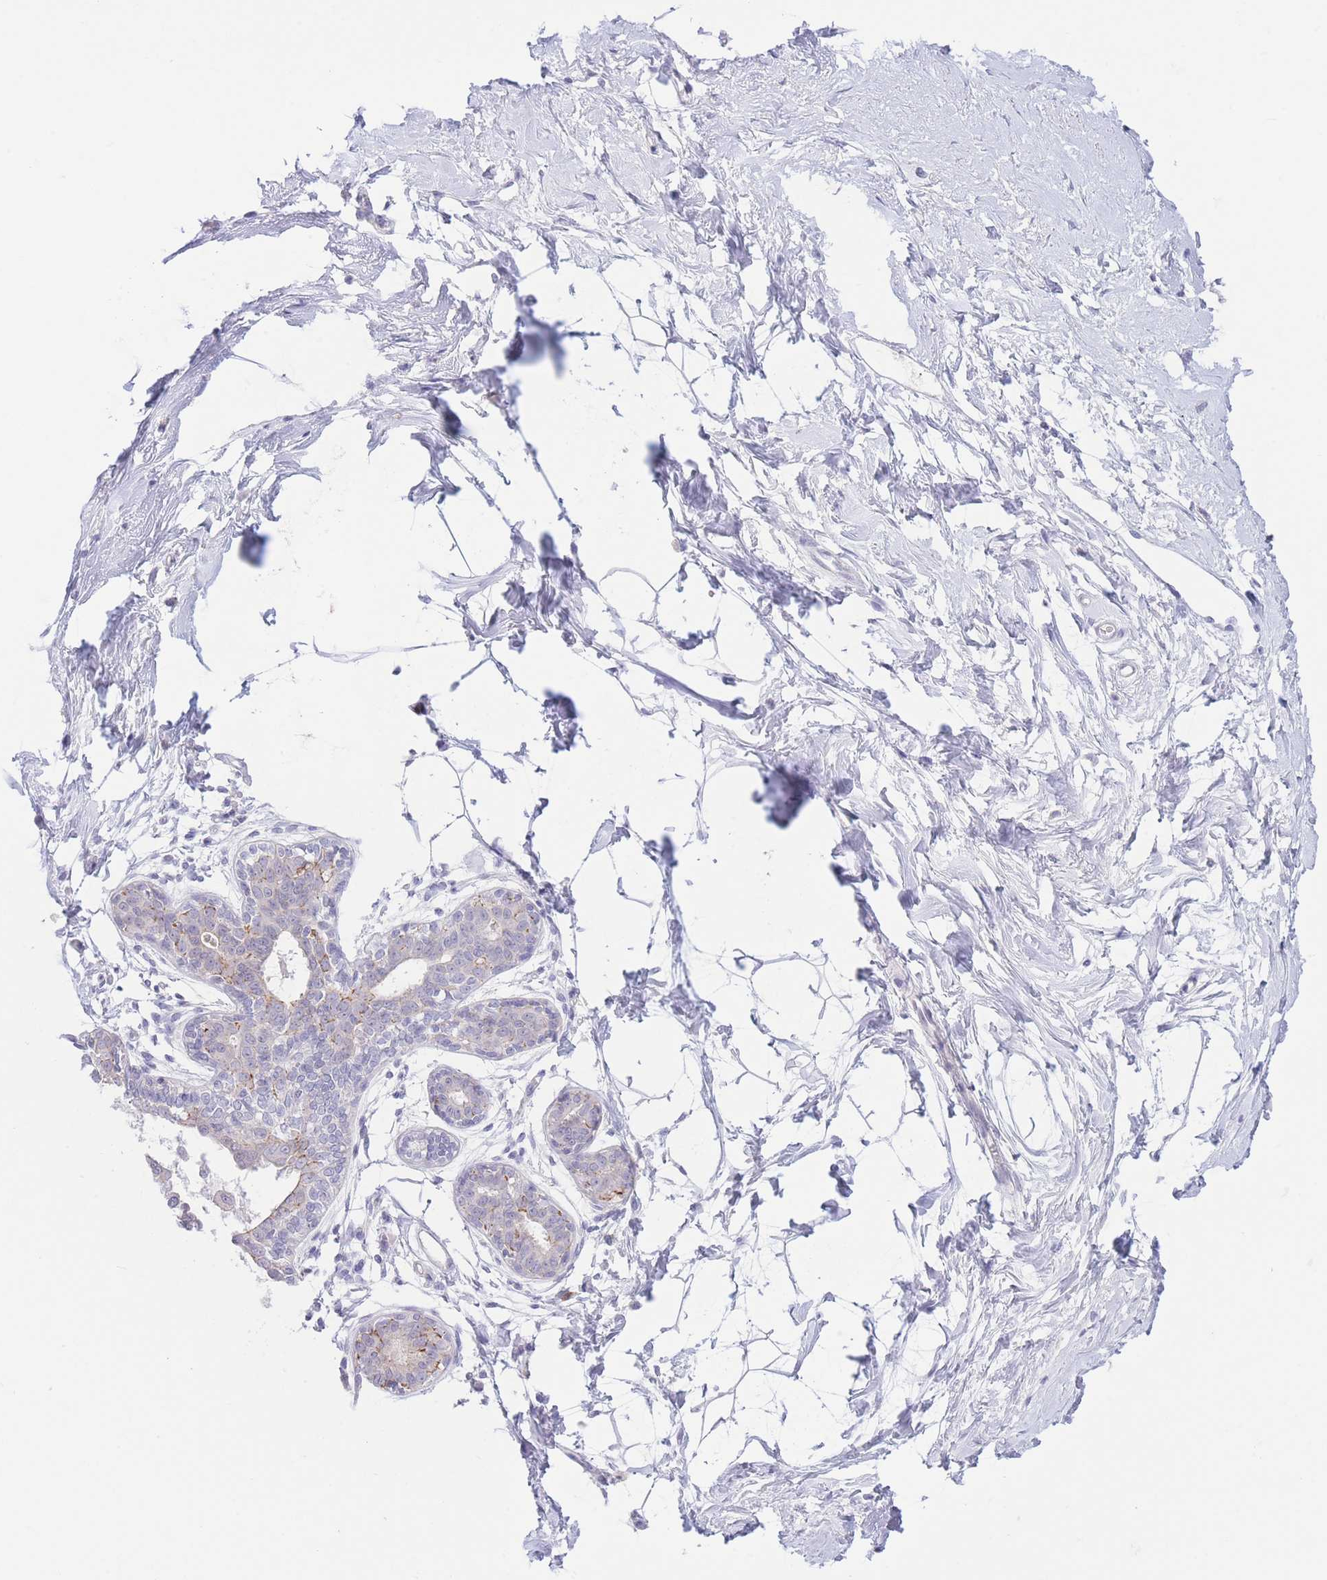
{"staining": {"intensity": "negative", "quantity": "none", "location": "none"}, "tissue": "breast", "cell_type": "Adipocytes", "image_type": "normal", "snomed": [{"axis": "morphology", "description": "Normal tissue, NOS"}, {"axis": "topography", "description": "Breast"}], "caption": "Immunohistochemistry of normal breast reveals no staining in adipocytes.", "gene": "LCLAT1", "patient": {"sex": "female", "age": 45}}